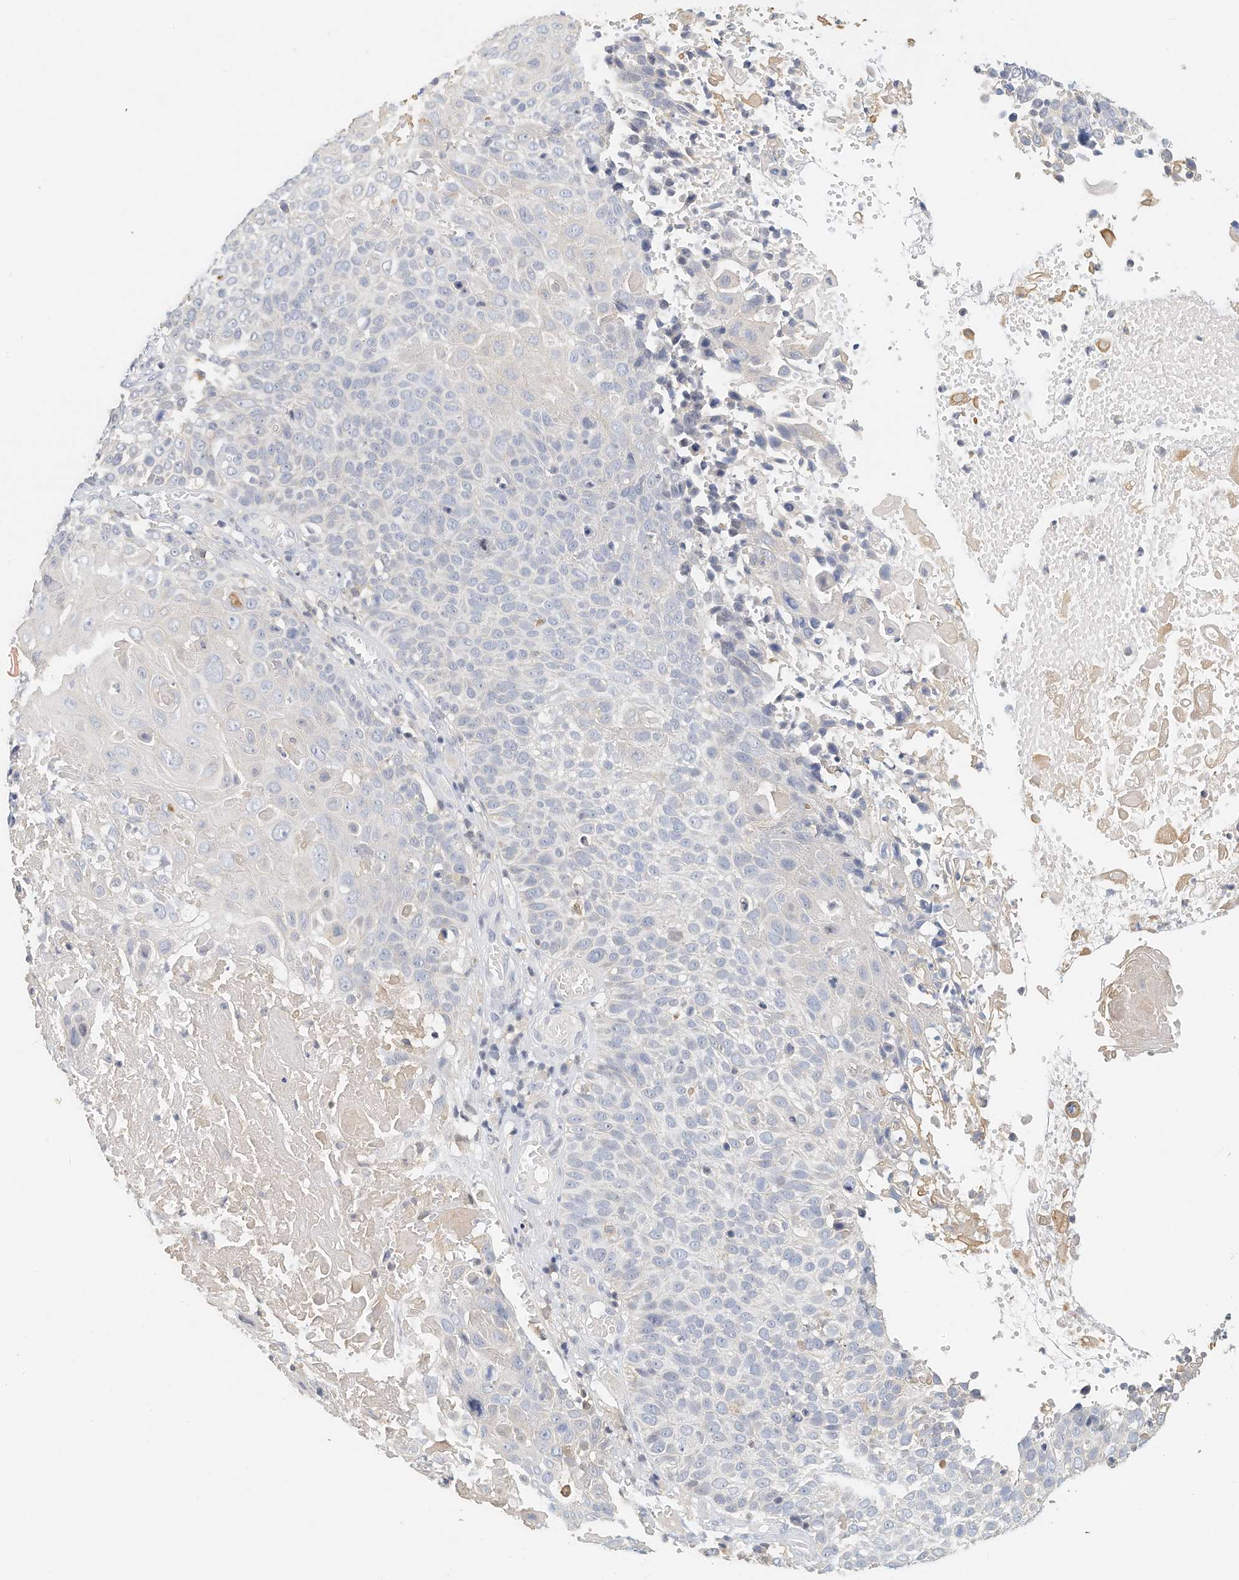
{"staining": {"intensity": "negative", "quantity": "none", "location": "none"}, "tissue": "cervical cancer", "cell_type": "Tumor cells", "image_type": "cancer", "snomed": [{"axis": "morphology", "description": "Squamous cell carcinoma, NOS"}, {"axis": "topography", "description": "Cervix"}], "caption": "High magnification brightfield microscopy of cervical cancer (squamous cell carcinoma) stained with DAB (brown) and counterstained with hematoxylin (blue): tumor cells show no significant expression.", "gene": "MICAL1", "patient": {"sex": "female", "age": 74}}